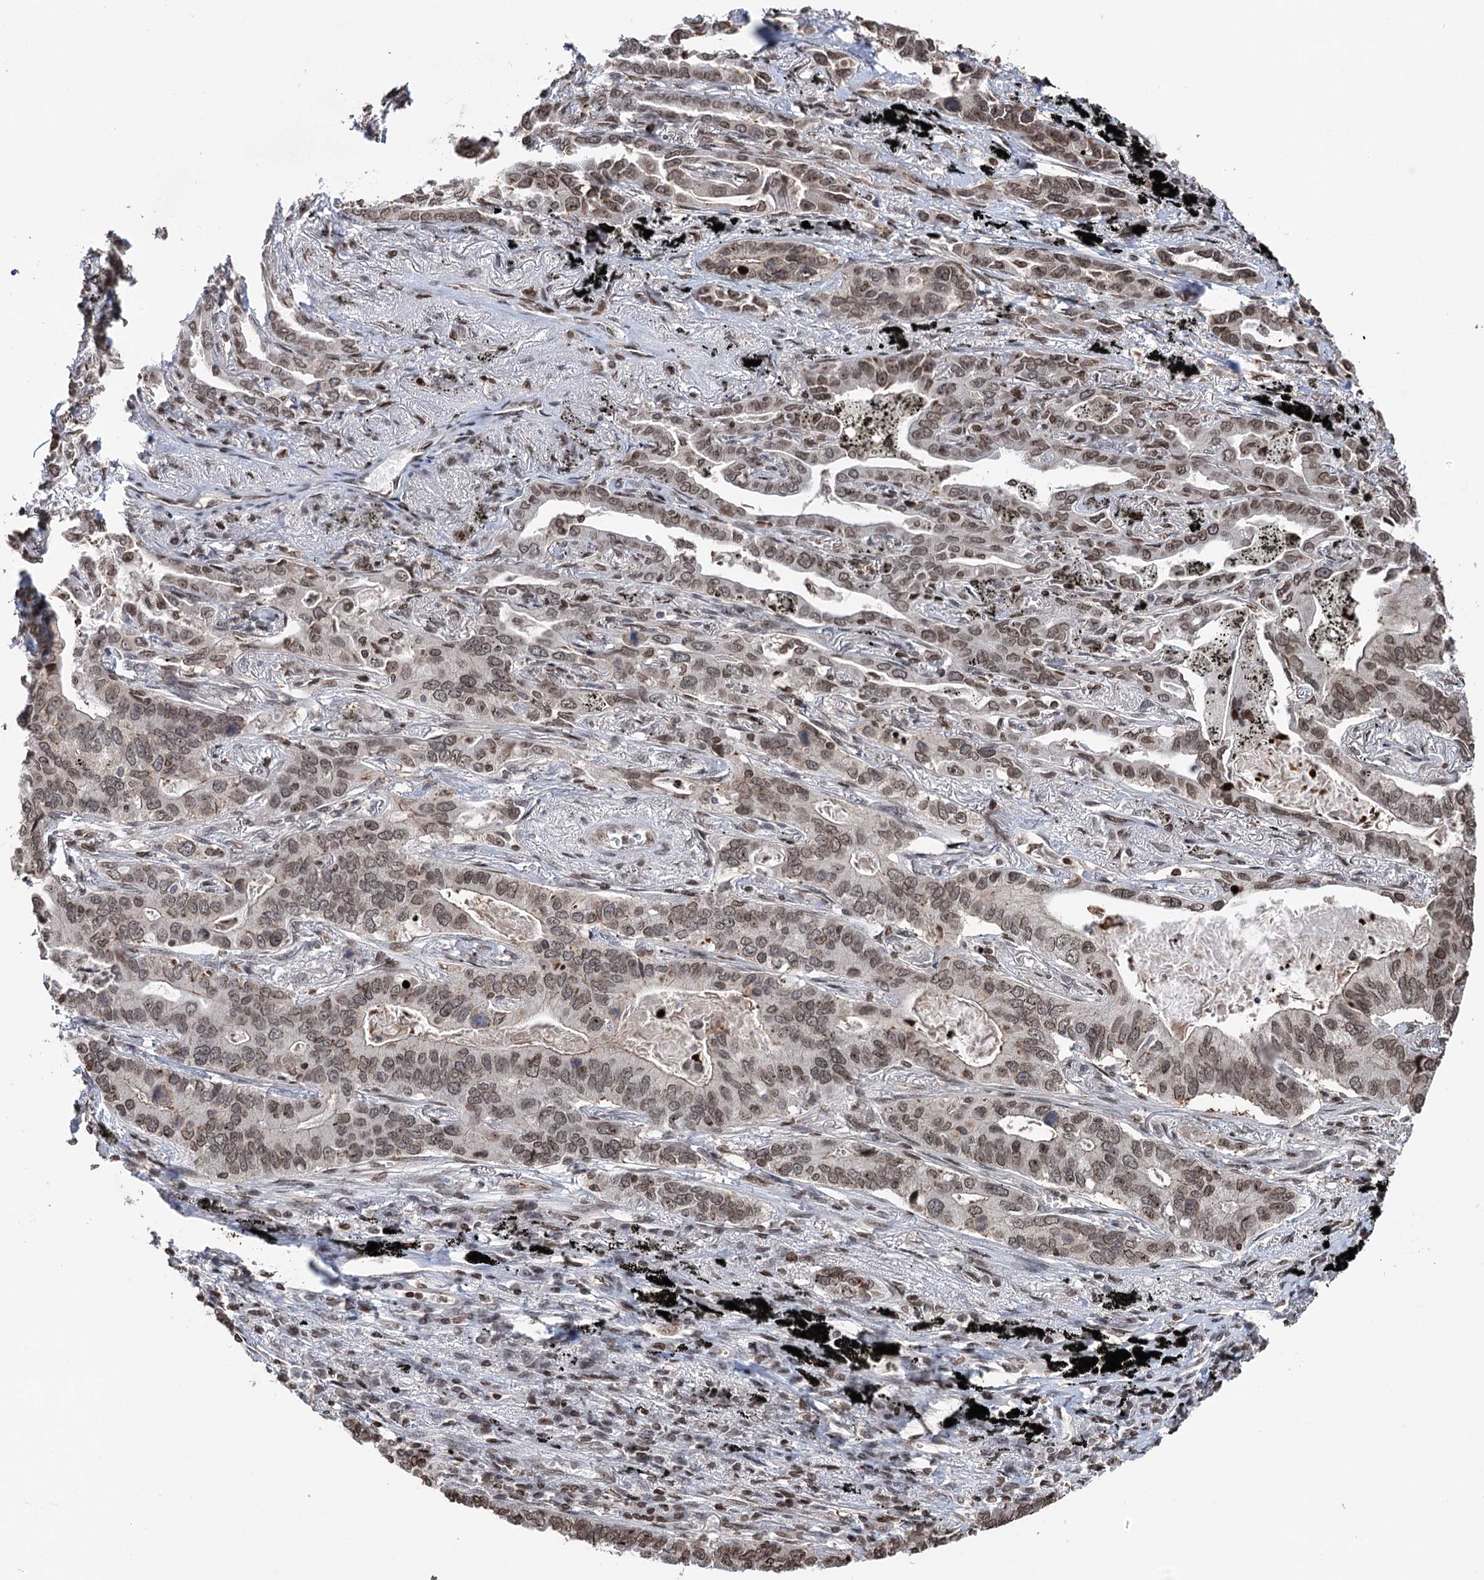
{"staining": {"intensity": "moderate", "quantity": ">75%", "location": "nuclear"}, "tissue": "lung cancer", "cell_type": "Tumor cells", "image_type": "cancer", "snomed": [{"axis": "morphology", "description": "Adenocarcinoma, NOS"}, {"axis": "topography", "description": "Lung"}], "caption": "An immunohistochemistry (IHC) micrograph of tumor tissue is shown. Protein staining in brown shows moderate nuclear positivity in lung adenocarcinoma within tumor cells. (IHC, brightfield microscopy, high magnification).", "gene": "CCDC77", "patient": {"sex": "male", "age": 67}}